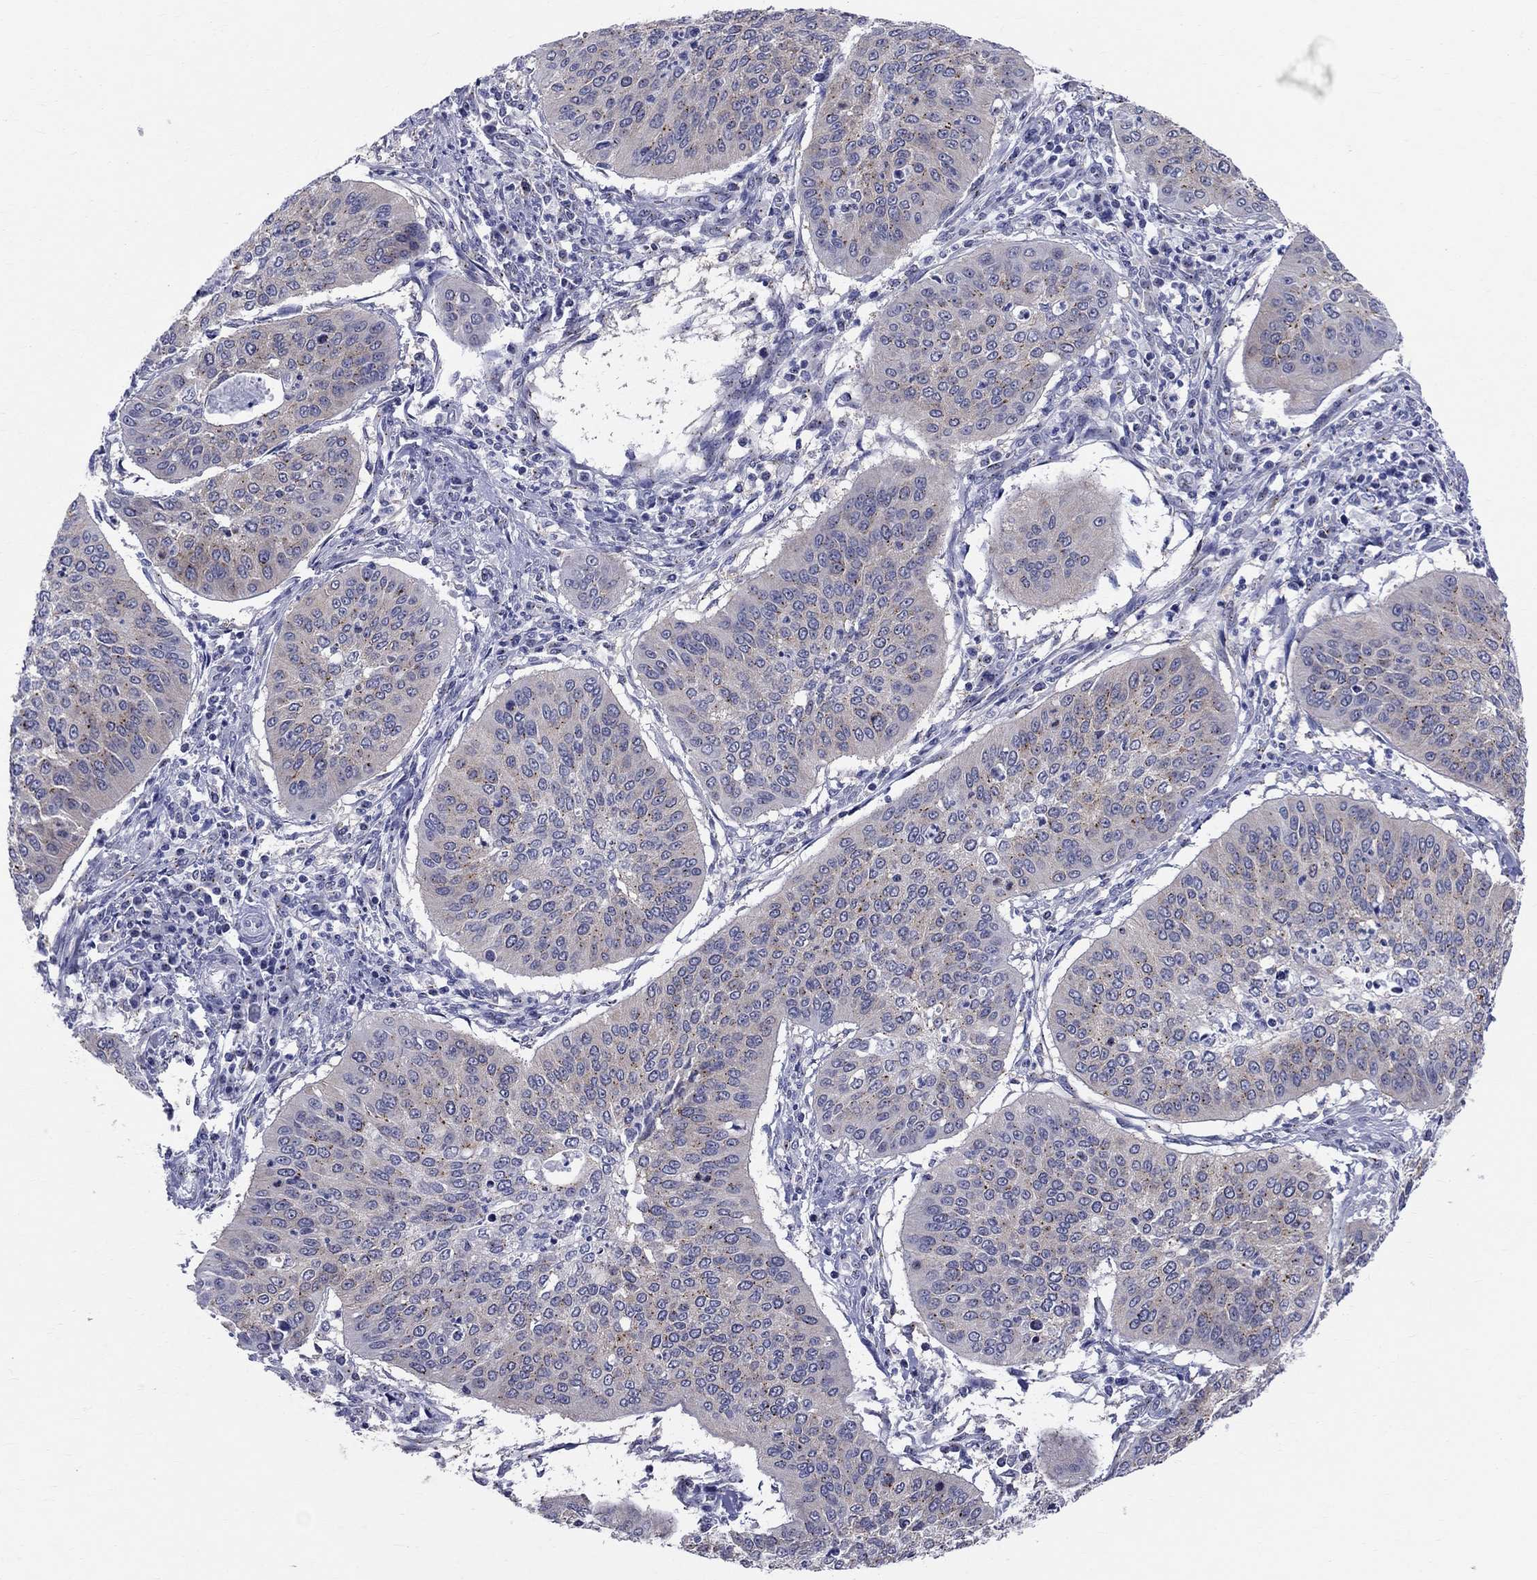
{"staining": {"intensity": "weak", "quantity": "<25%", "location": "cytoplasmic/membranous"}, "tissue": "cervical cancer", "cell_type": "Tumor cells", "image_type": "cancer", "snomed": [{"axis": "morphology", "description": "Normal tissue, NOS"}, {"axis": "morphology", "description": "Squamous cell carcinoma, NOS"}, {"axis": "topography", "description": "Cervix"}], "caption": "Tumor cells show no significant positivity in cervical cancer.", "gene": "CEP43", "patient": {"sex": "female", "age": 39}}